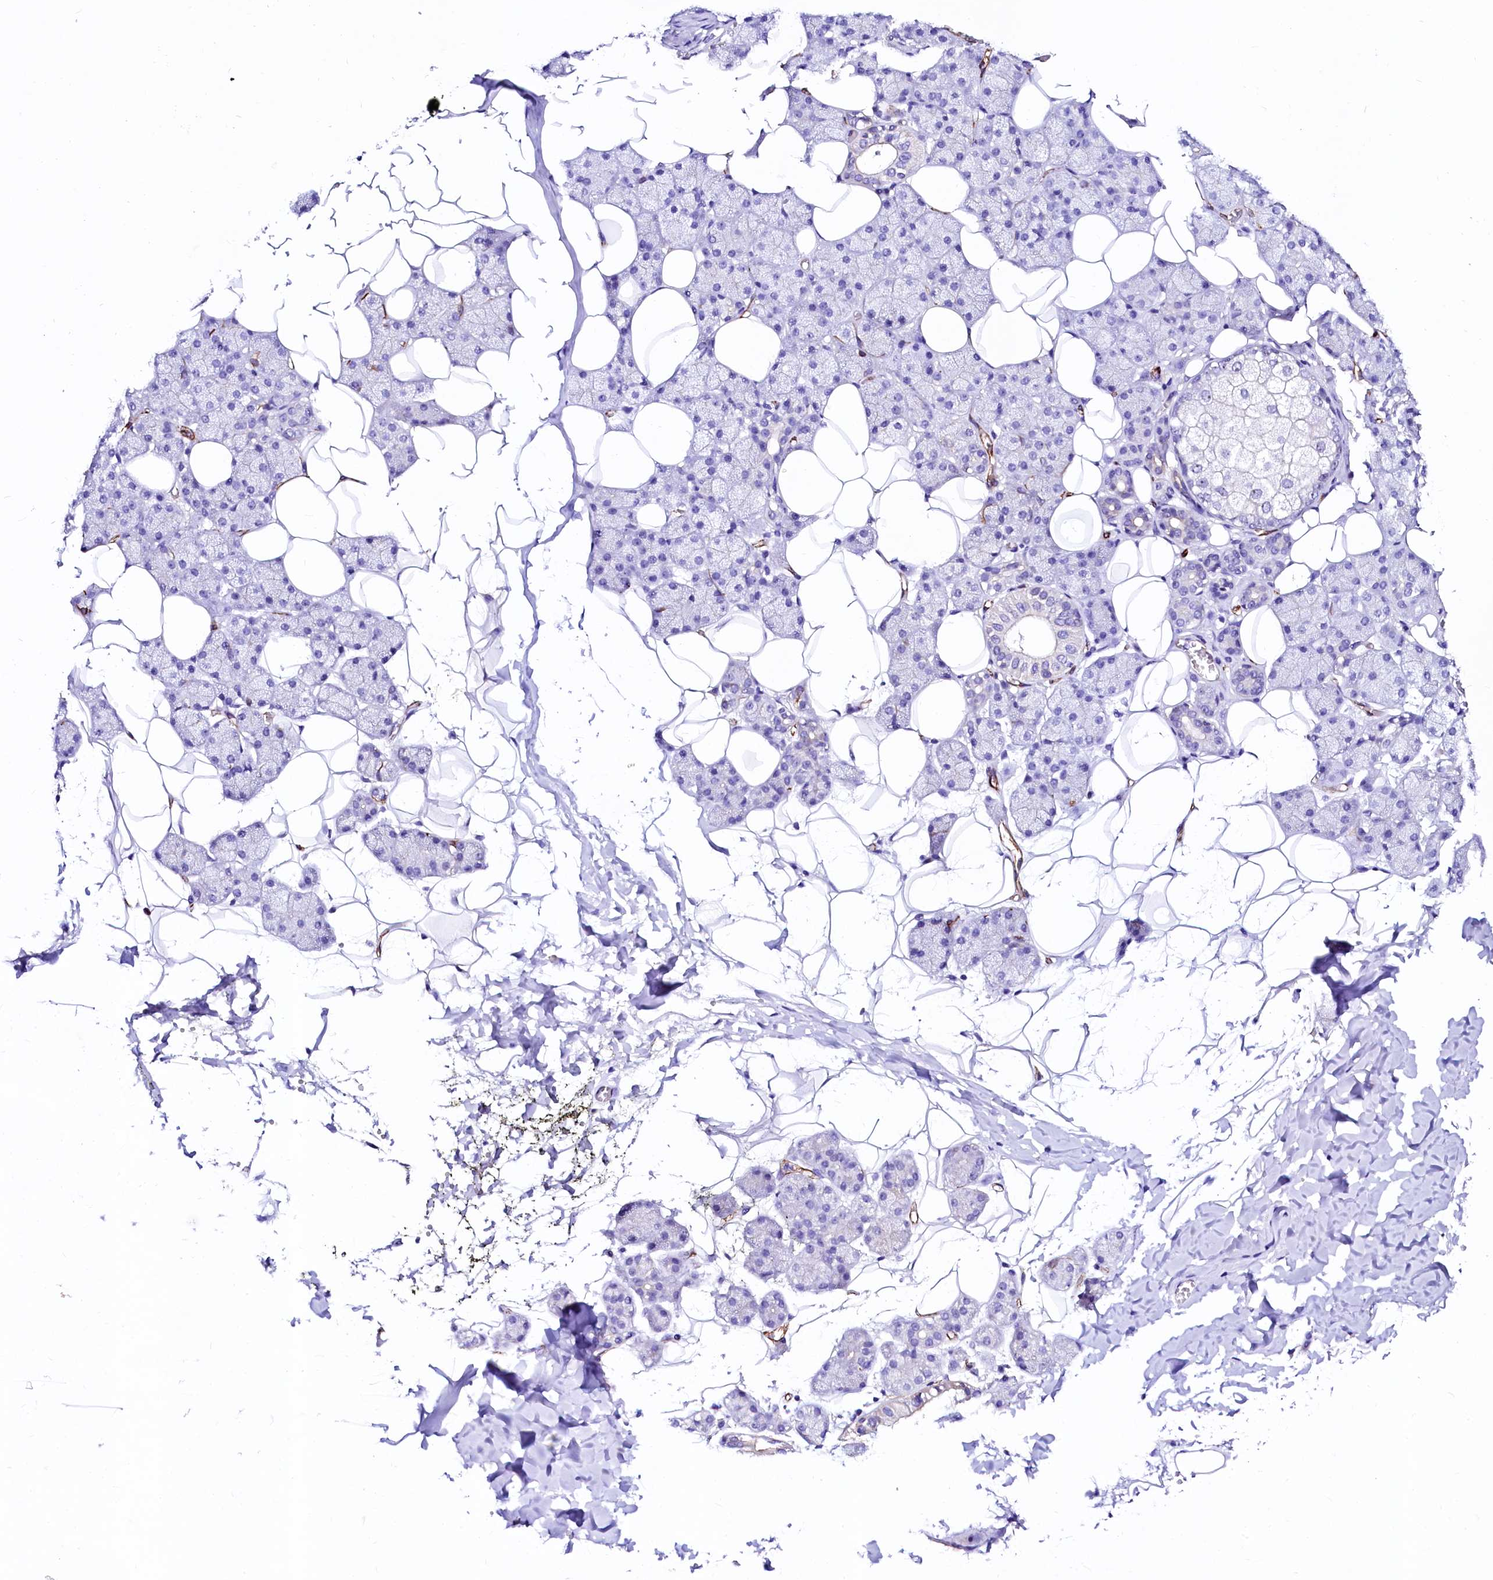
{"staining": {"intensity": "negative", "quantity": "none", "location": "none"}, "tissue": "salivary gland", "cell_type": "Glandular cells", "image_type": "normal", "snomed": [{"axis": "morphology", "description": "Normal tissue, NOS"}, {"axis": "topography", "description": "Salivary gland"}], "caption": "Protein analysis of unremarkable salivary gland reveals no significant expression in glandular cells.", "gene": "SFR1", "patient": {"sex": "female", "age": 33}}